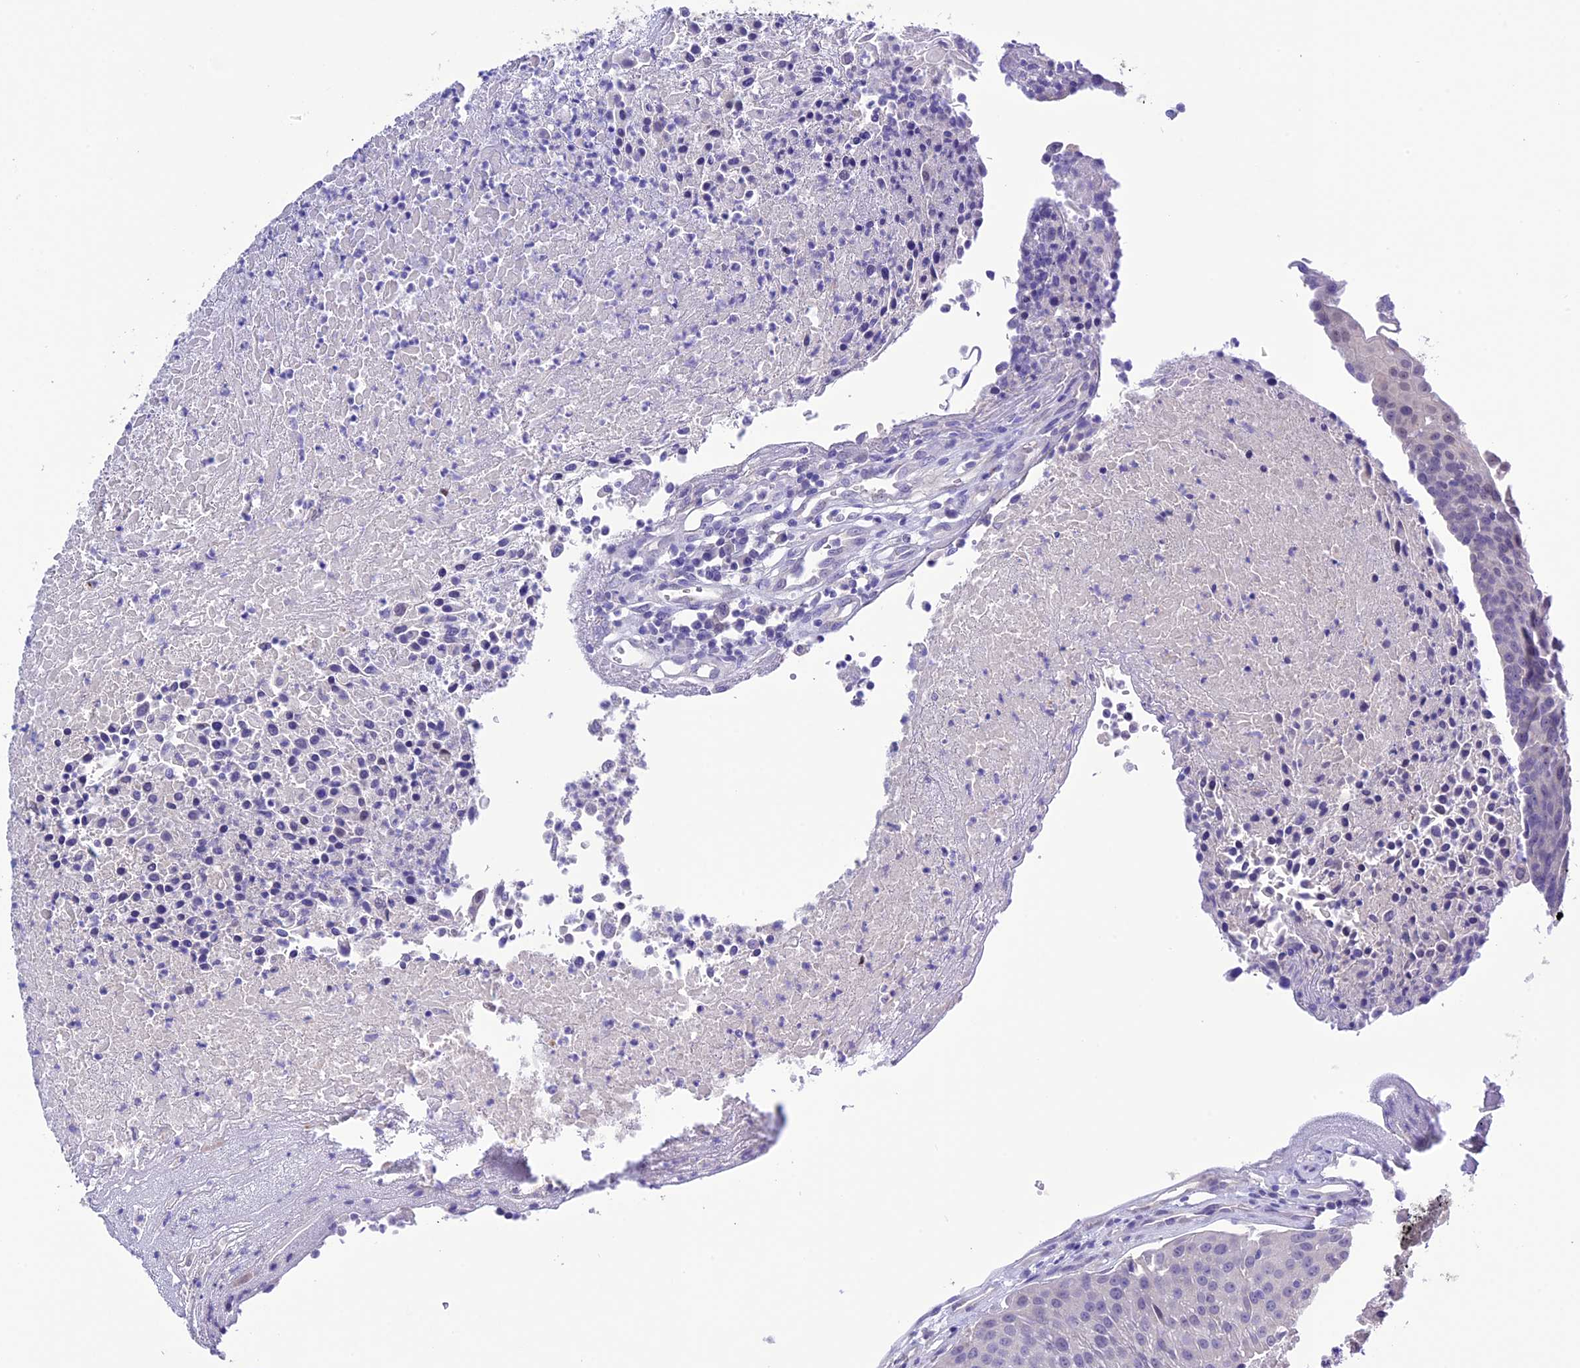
{"staining": {"intensity": "negative", "quantity": "none", "location": "none"}, "tissue": "urothelial cancer", "cell_type": "Tumor cells", "image_type": "cancer", "snomed": [{"axis": "morphology", "description": "Urothelial carcinoma, High grade"}, {"axis": "topography", "description": "Urinary bladder"}], "caption": "This is a histopathology image of immunohistochemistry (IHC) staining of urothelial cancer, which shows no staining in tumor cells.", "gene": "DIS3L", "patient": {"sex": "female", "age": 85}}